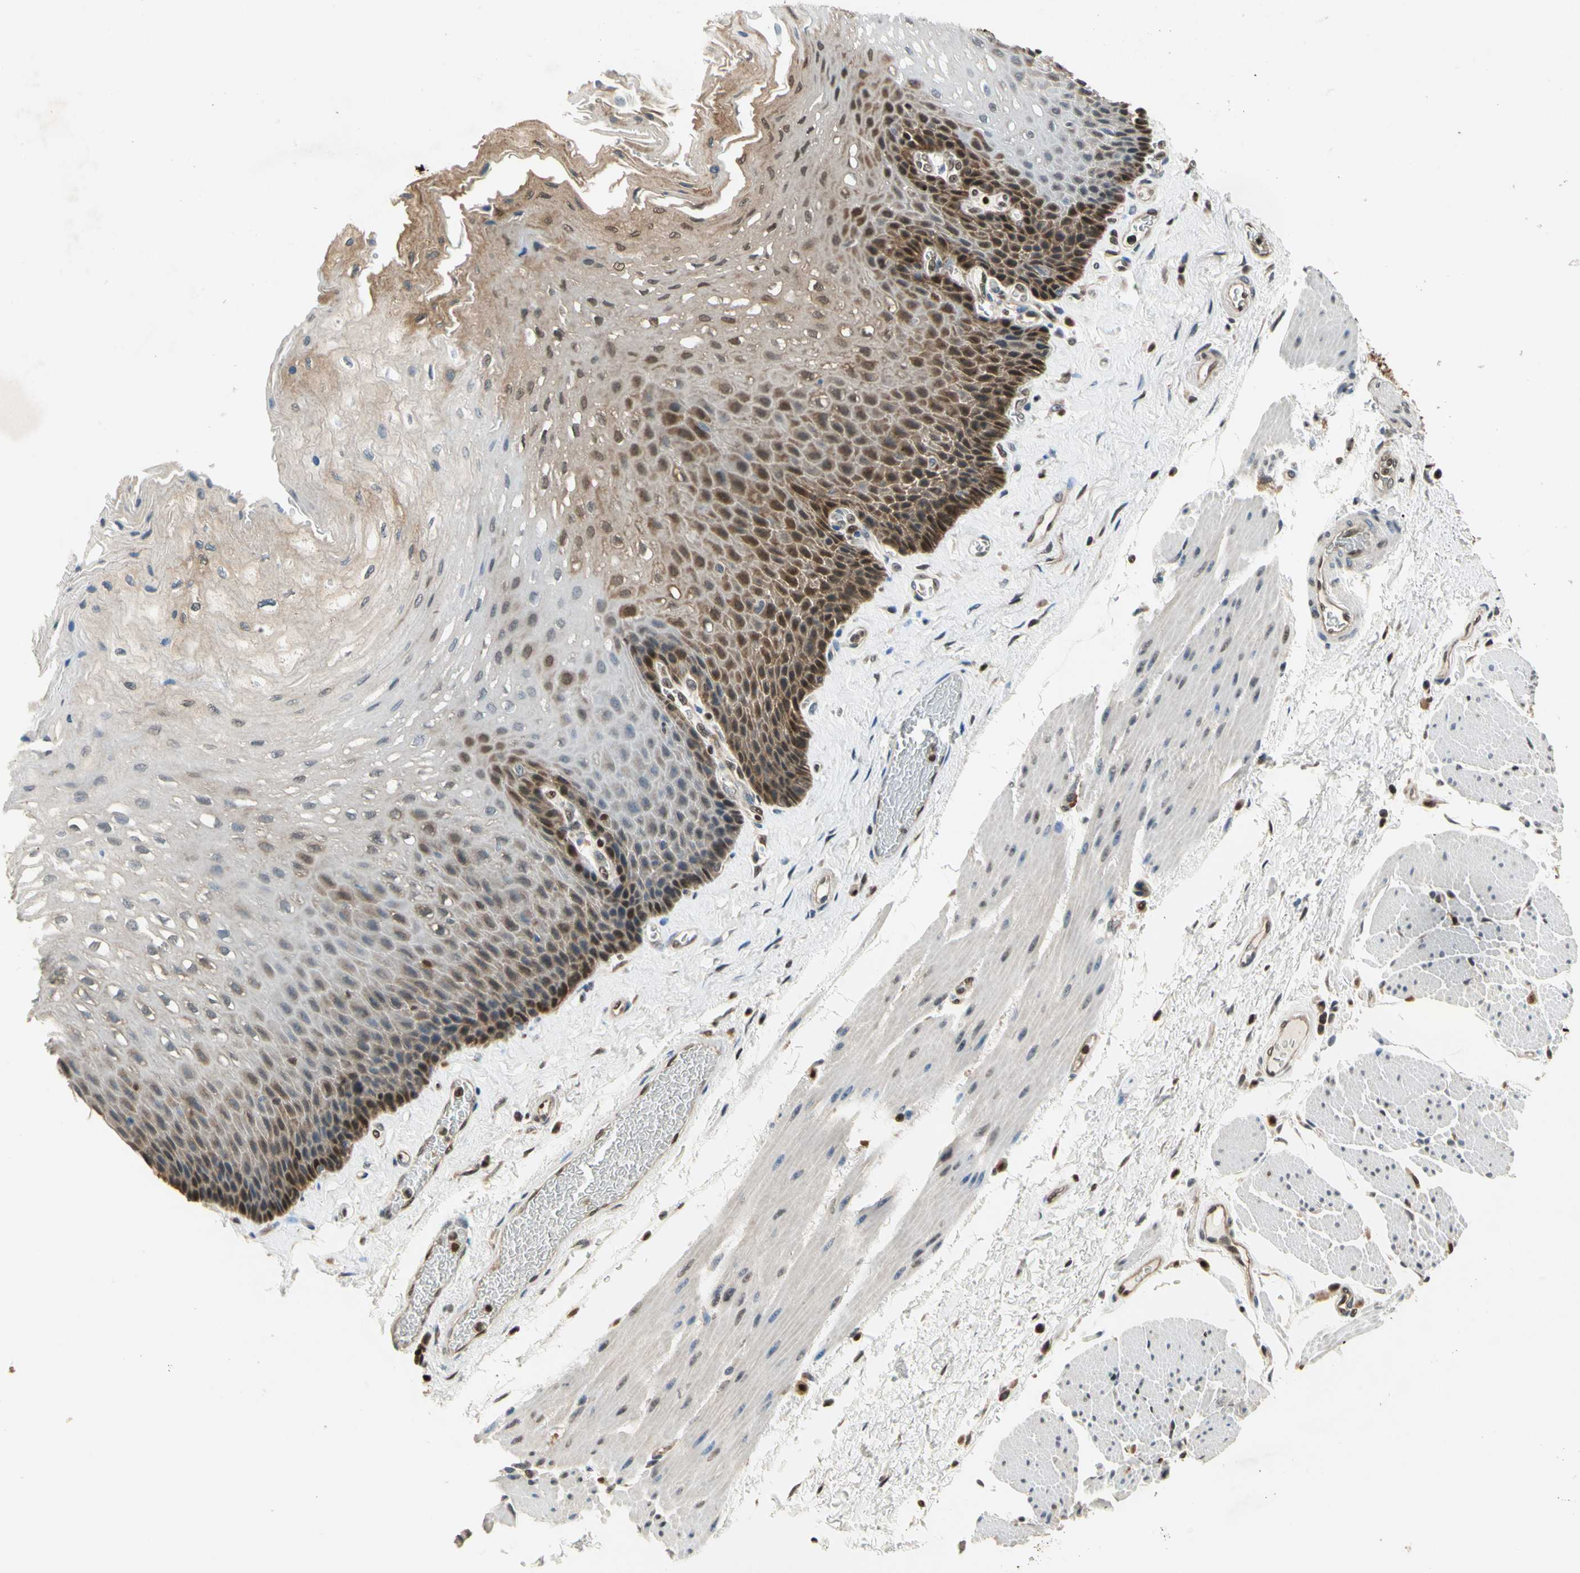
{"staining": {"intensity": "moderate", "quantity": "25%-75%", "location": "cytoplasmic/membranous,nuclear"}, "tissue": "esophagus", "cell_type": "Squamous epithelial cells", "image_type": "normal", "snomed": [{"axis": "morphology", "description": "Normal tissue, NOS"}, {"axis": "topography", "description": "Esophagus"}], "caption": "IHC (DAB (3,3'-diaminobenzidine)) staining of normal esophagus reveals moderate cytoplasmic/membranous,nuclear protein staining in about 25%-75% of squamous epithelial cells. Nuclei are stained in blue.", "gene": "GSR", "patient": {"sex": "female", "age": 72}}